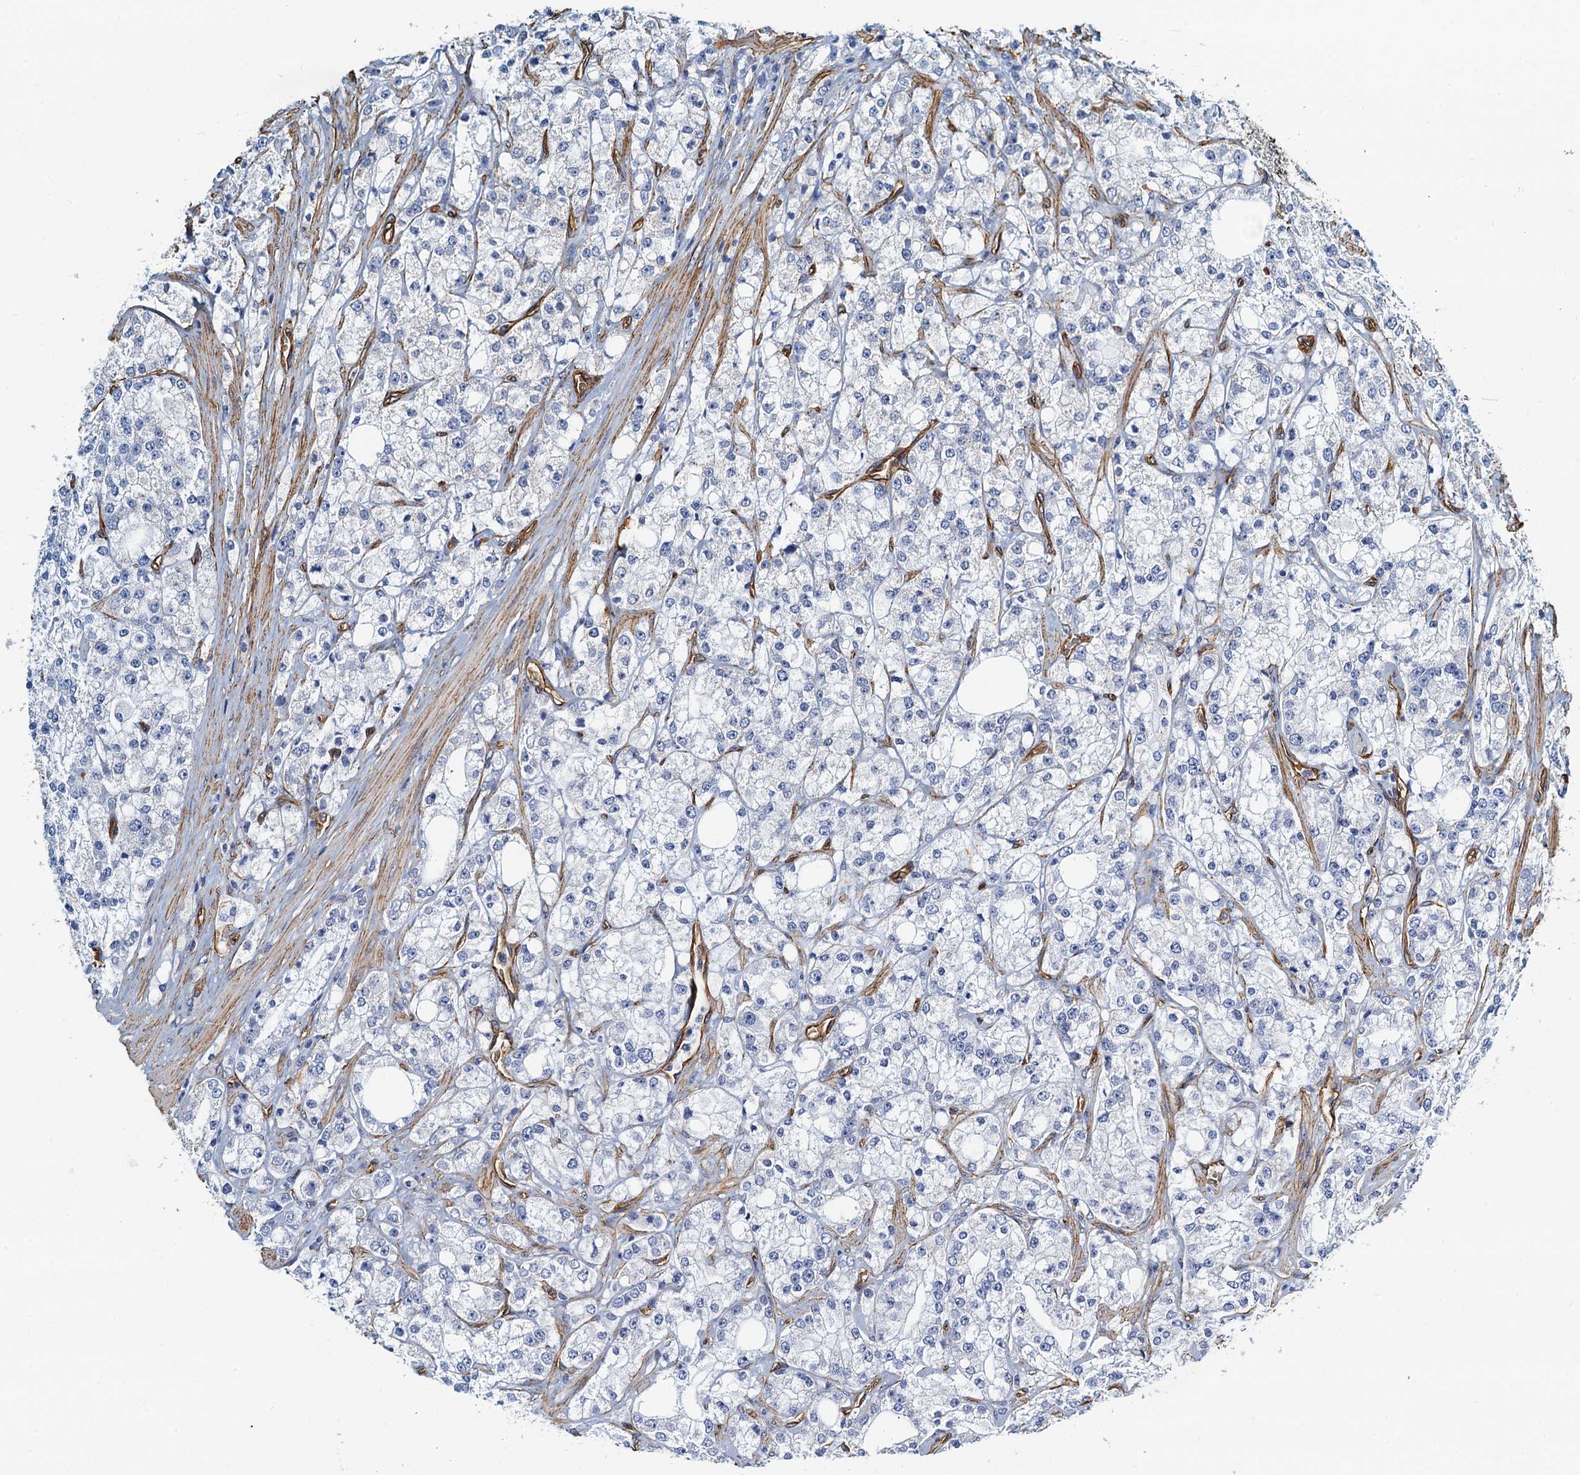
{"staining": {"intensity": "negative", "quantity": "none", "location": "none"}, "tissue": "prostate cancer", "cell_type": "Tumor cells", "image_type": "cancer", "snomed": [{"axis": "morphology", "description": "Adenocarcinoma, High grade"}, {"axis": "topography", "description": "Prostate"}], "caption": "Immunohistochemical staining of adenocarcinoma (high-grade) (prostate) reveals no significant positivity in tumor cells.", "gene": "DGKG", "patient": {"sex": "male", "age": 64}}